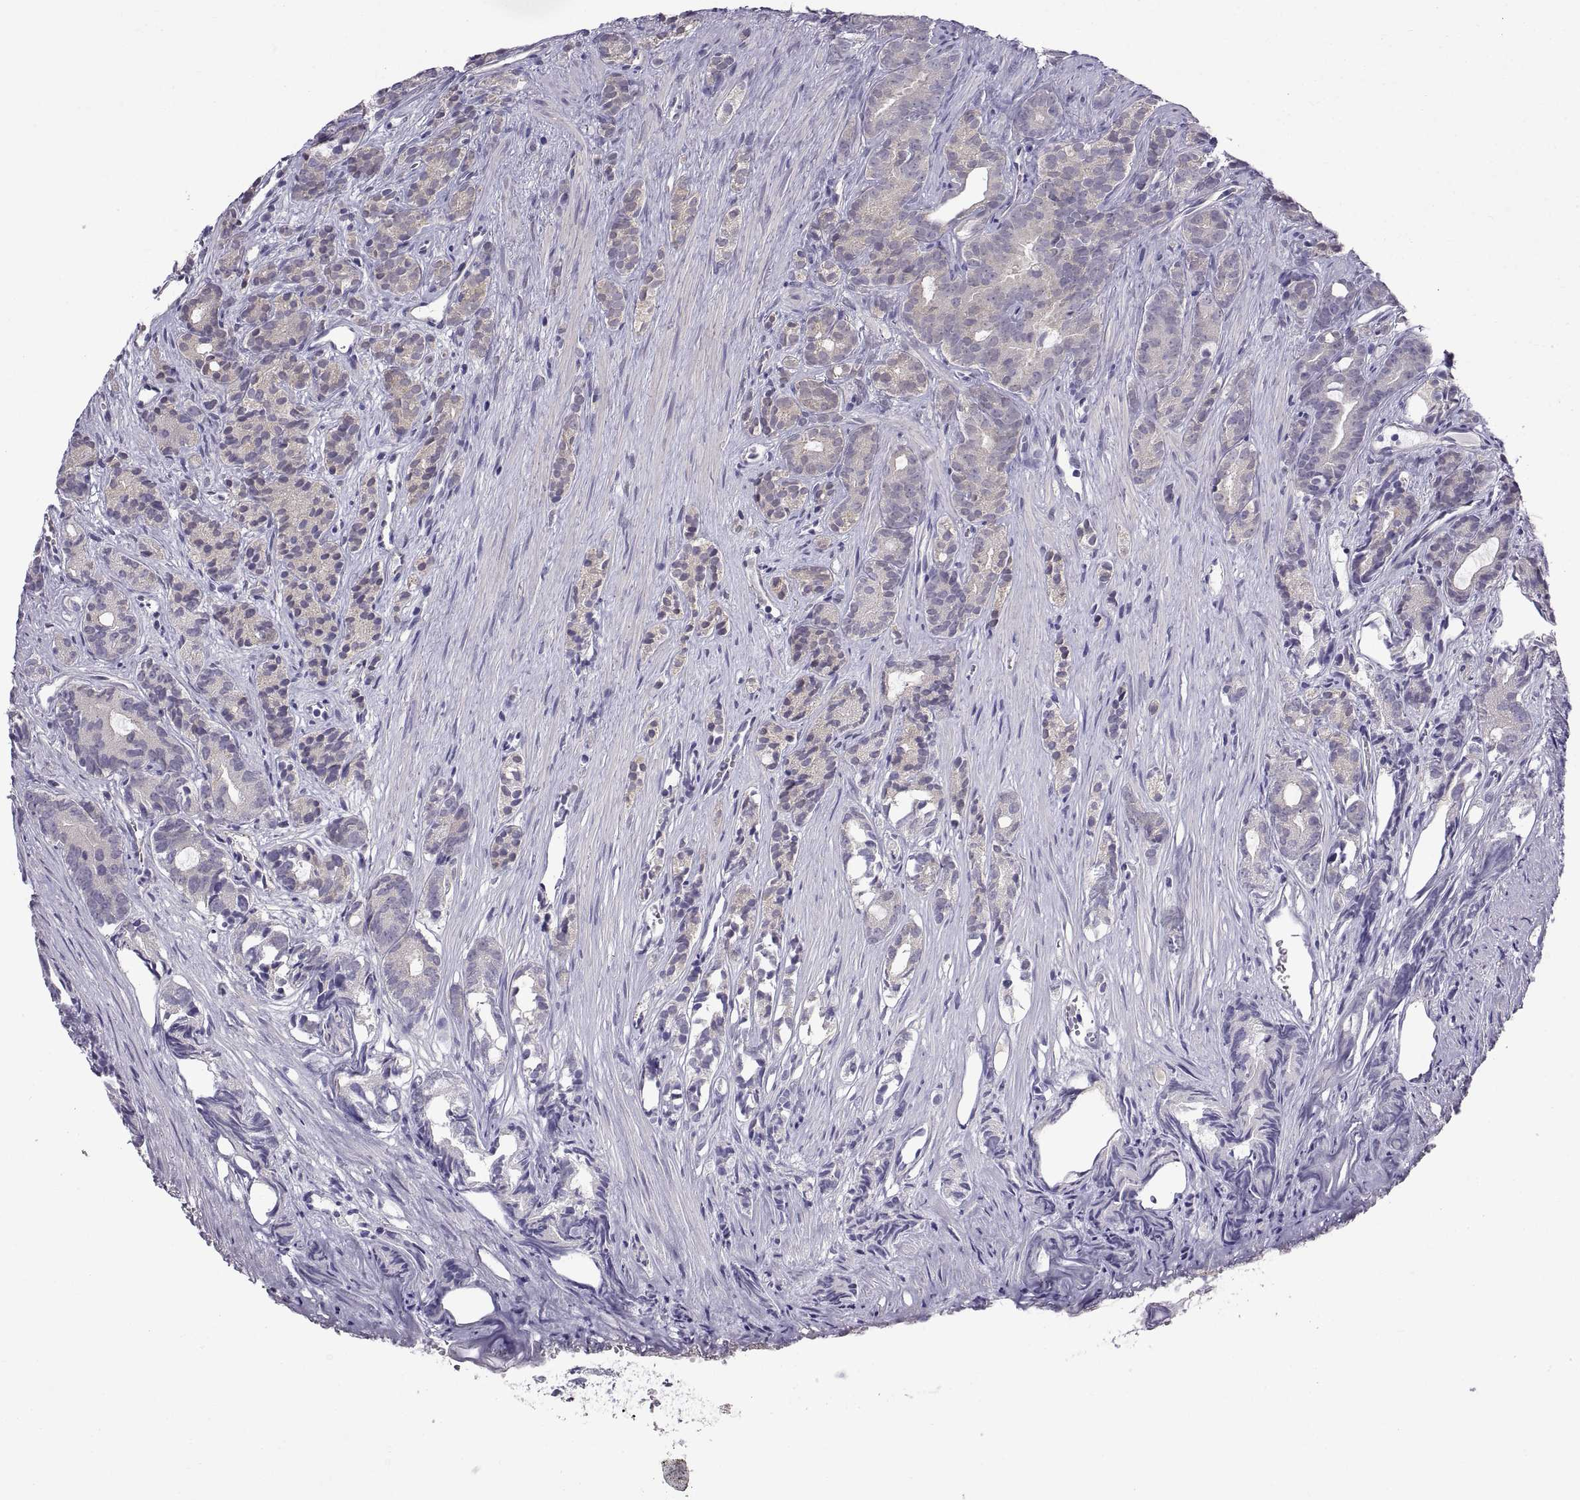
{"staining": {"intensity": "weak", "quantity": "25%-75%", "location": "cytoplasmic/membranous"}, "tissue": "prostate cancer", "cell_type": "Tumor cells", "image_type": "cancer", "snomed": [{"axis": "morphology", "description": "Adenocarcinoma, High grade"}, {"axis": "topography", "description": "Prostate"}], "caption": "Immunohistochemistry (IHC) photomicrograph of prostate adenocarcinoma (high-grade) stained for a protein (brown), which demonstrates low levels of weak cytoplasmic/membranous expression in about 25%-75% of tumor cells.", "gene": "SPDYE1", "patient": {"sex": "male", "age": 84}}